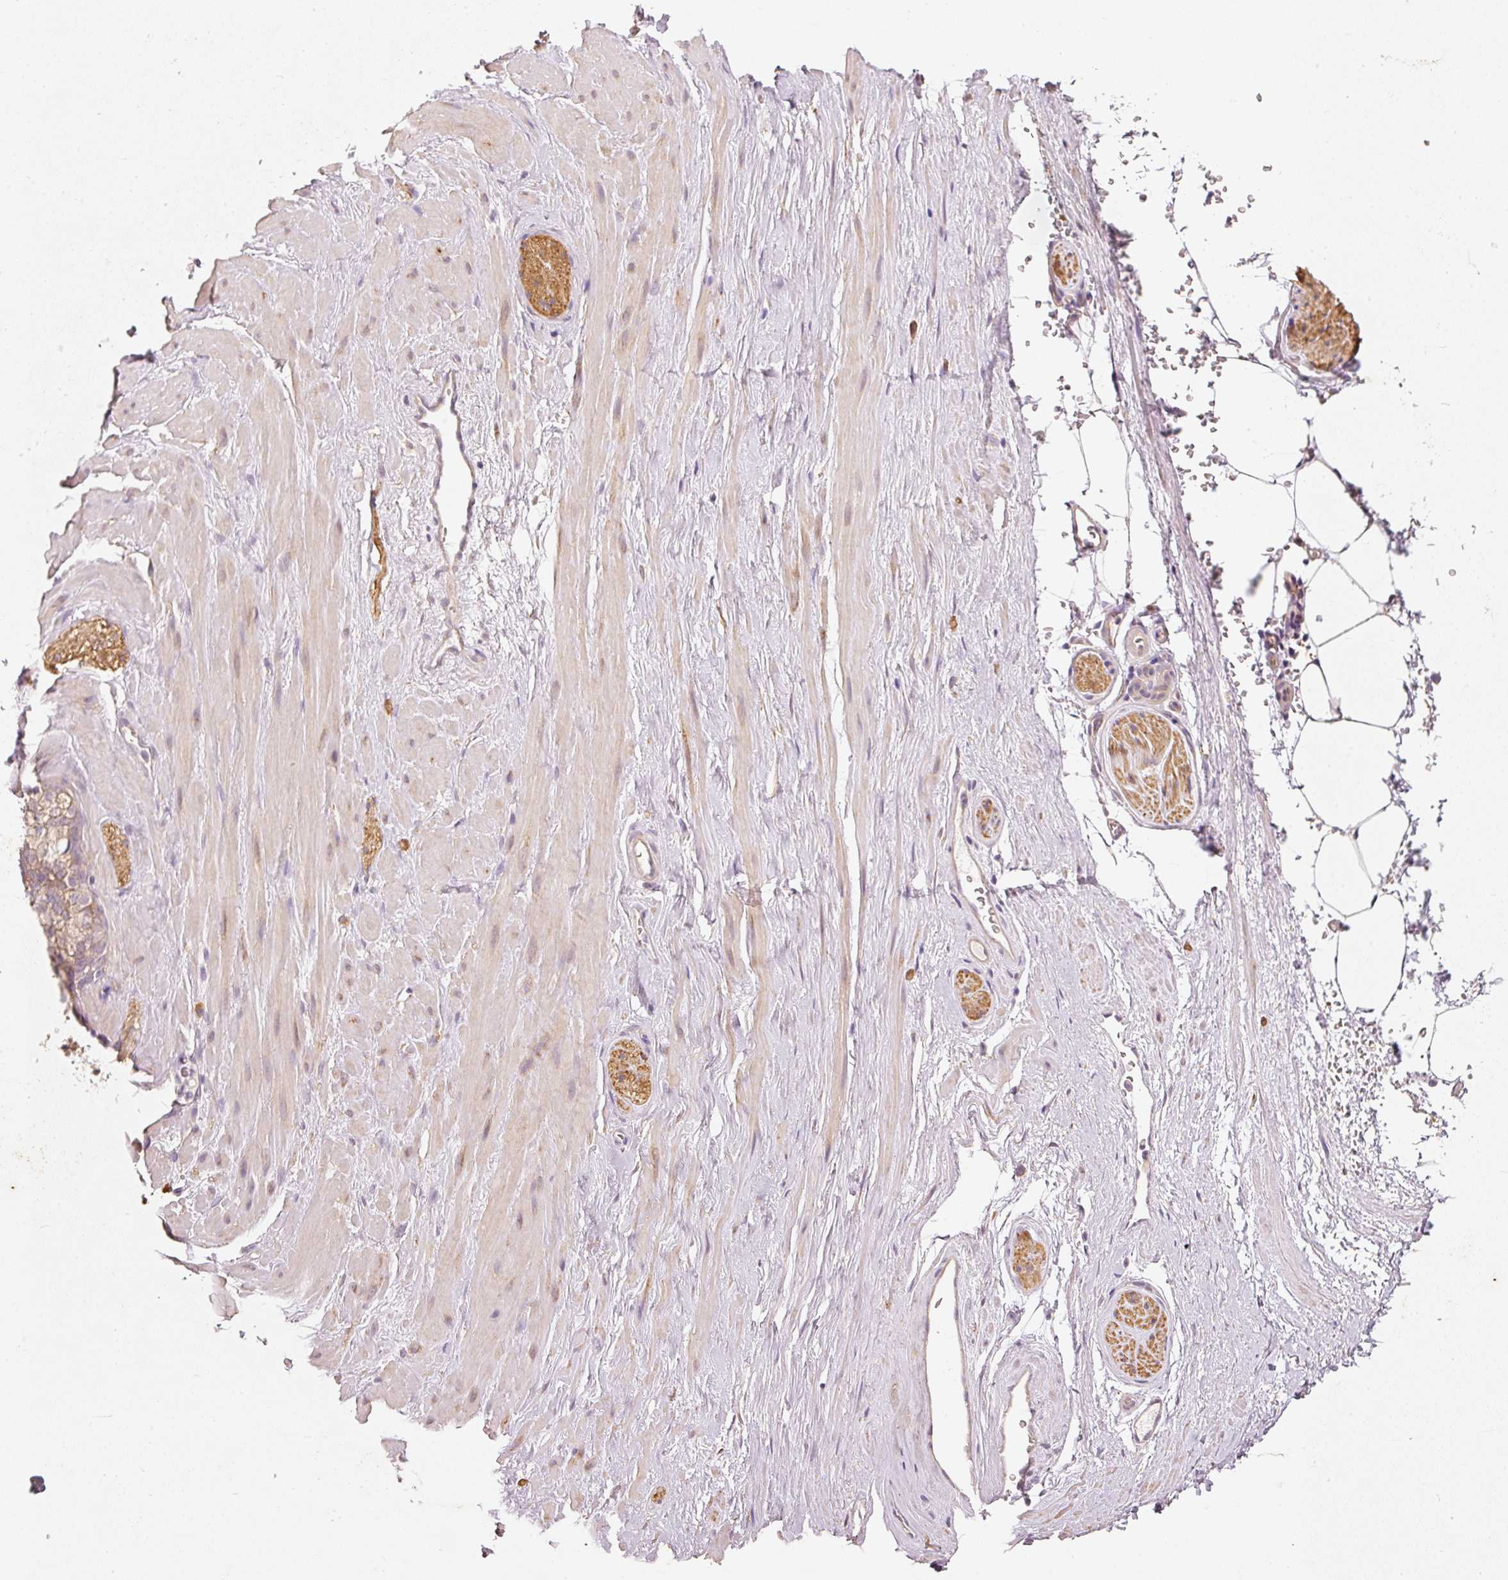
{"staining": {"intensity": "negative", "quantity": "none", "location": "none"}, "tissue": "adipose tissue", "cell_type": "Adipocytes", "image_type": "normal", "snomed": [{"axis": "morphology", "description": "Normal tissue, NOS"}, {"axis": "topography", "description": "Prostate"}, {"axis": "topography", "description": "Peripheral nerve tissue"}], "caption": "DAB (3,3'-diaminobenzidine) immunohistochemical staining of unremarkable human adipose tissue exhibits no significant positivity in adipocytes.", "gene": "RGL2", "patient": {"sex": "male", "age": 61}}